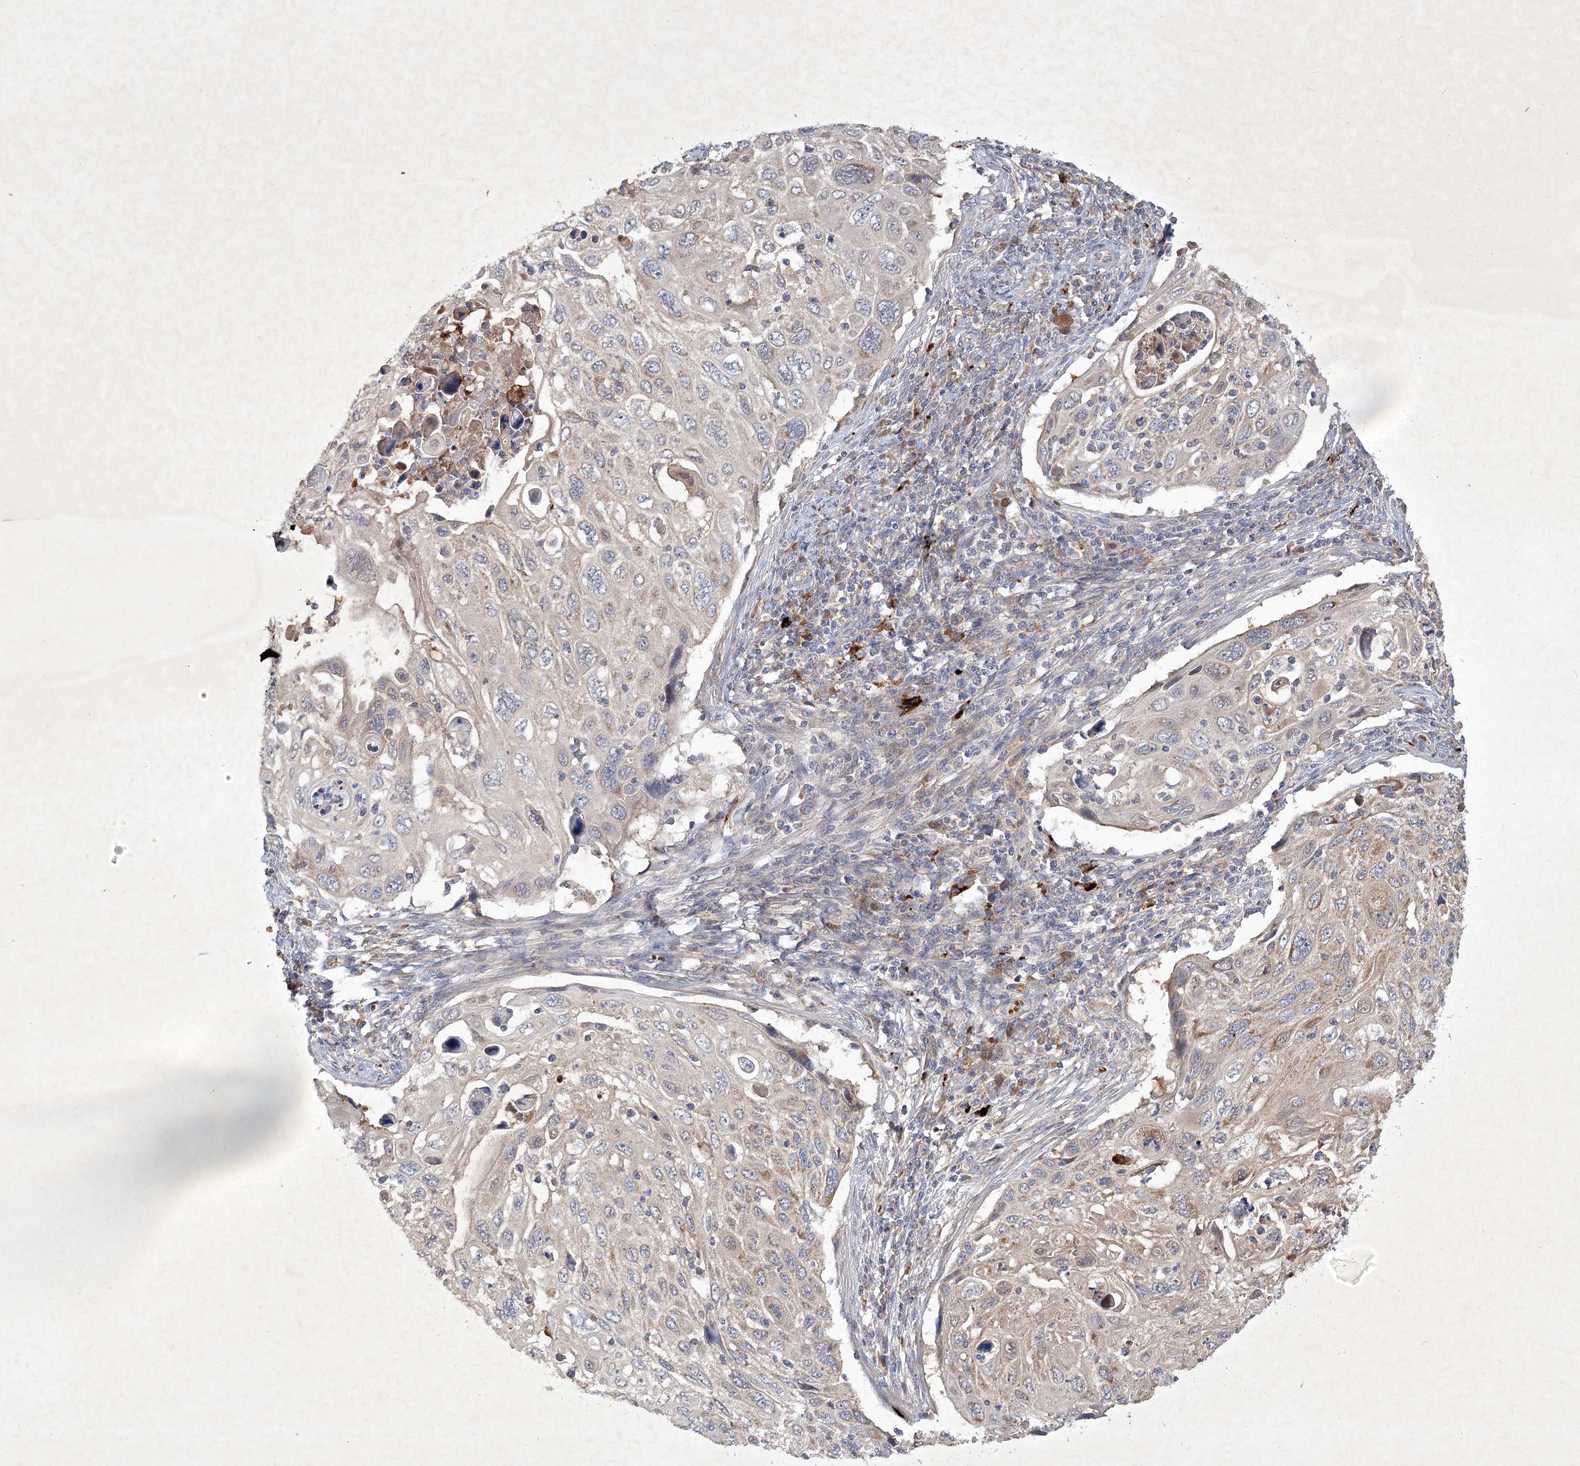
{"staining": {"intensity": "weak", "quantity": "<25%", "location": "cytoplasmic/membranous"}, "tissue": "cervical cancer", "cell_type": "Tumor cells", "image_type": "cancer", "snomed": [{"axis": "morphology", "description": "Squamous cell carcinoma, NOS"}, {"axis": "topography", "description": "Cervix"}], "caption": "Cervical cancer (squamous cell carcinoma) was stained to show a protein in brown. There is no significant staining in tumor cells.", "gene": "PYROXD2", "patient": {"sex": "female", "age": 70}}